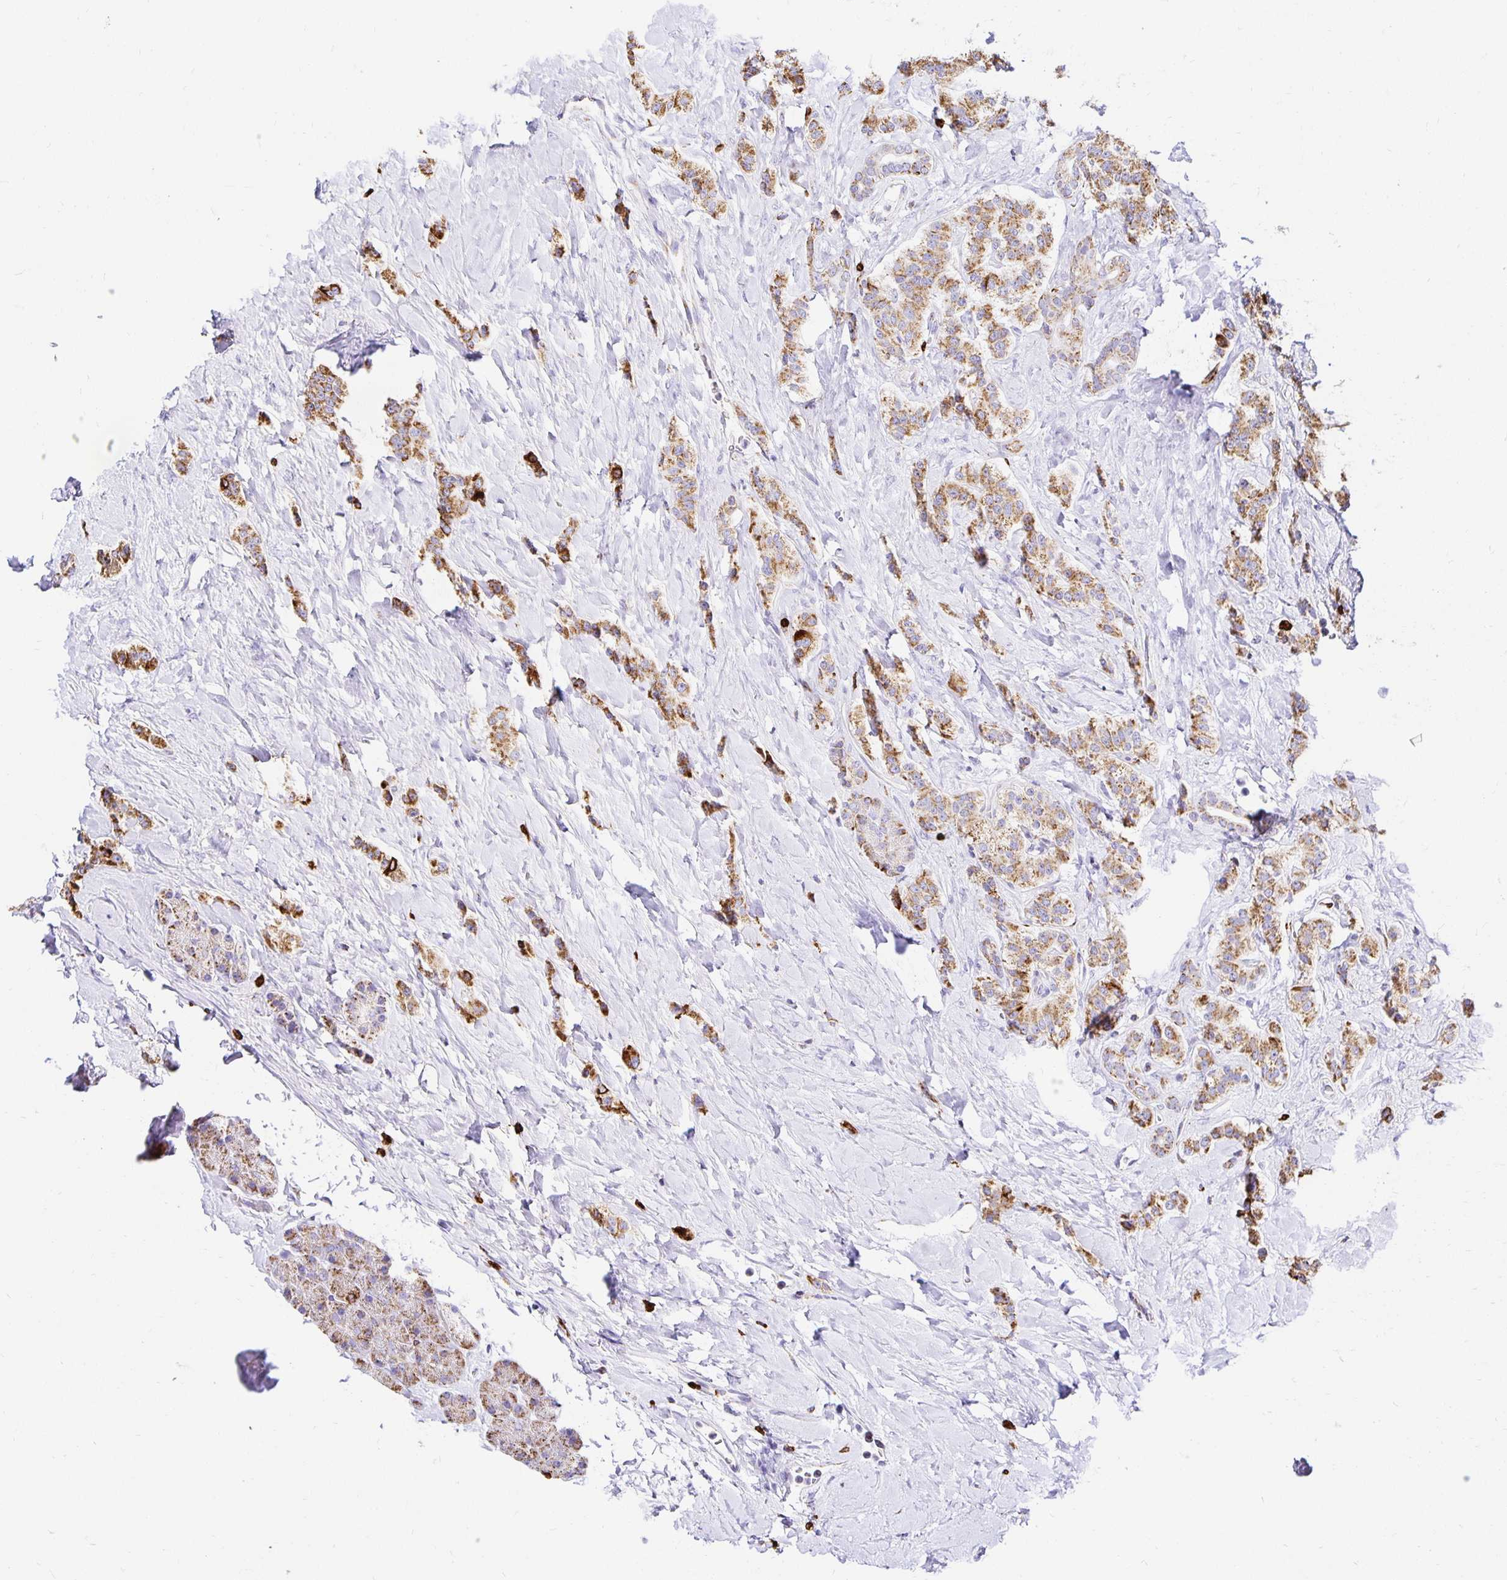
{"staining": {"intensity": "moderate", "quantity": ">75%", "location": "cytoplasmic/membranous"}, "tissue": "carcinoid", "cell_type": "Tumor cells", "image_type": "cancer", "snomed": [{"axis": "morphology", "description": "Normal tissue, NOS"}, {"axis": "morphology", "description": "Carcinoid, malignant, NOS"}, {"axis": "topography", "description": "Pancreas"}], "caption": "Immunohistochemistry (IHC) (DAB (3,3'-diaminobenzidine)) staining of carcinoid exhibits moderate cytoplasmic/membranous protein expression in about >75% of tumor cells. The protein is stained brown, and the nuclei are stained in blue (DAB (3,3'-diaminobenzidine) IHC with brightfield microscopy, high magnification).", "gene": "PLAAT2", "patient": {"sex": "male", "age": 36}}